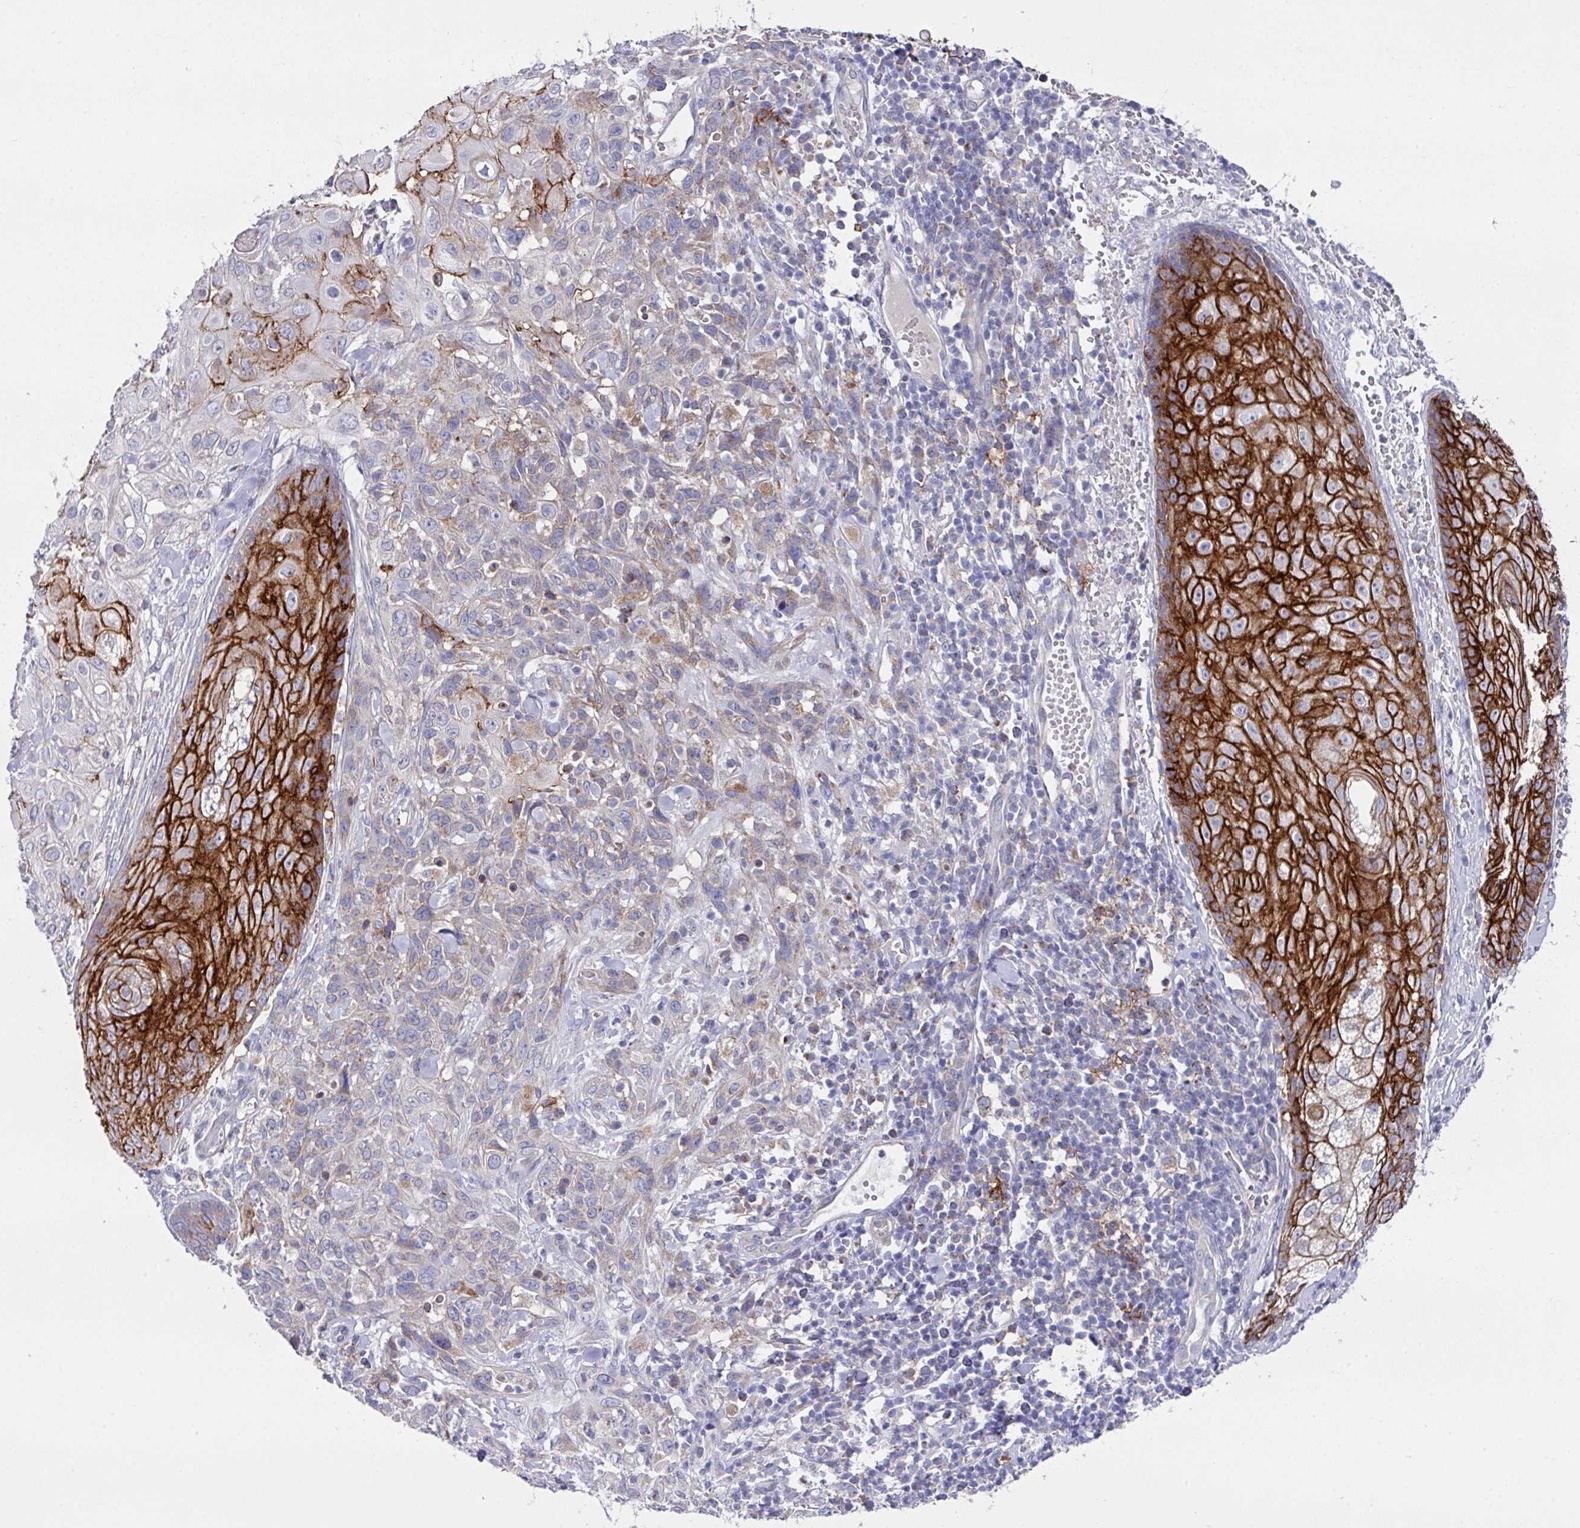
{"staining": {"intensity": "moderate", "quantity": "25%-75%", "location": "cytoplasmic/membranous"}, "tissue": "skin cancer", "cell_type": "Tumor cells", "image_type": "cancer", "snomed": [{"axis": "morphology", "description": "Normal tissue, NOS"}, {"axis": "morphology", "description": "Squamous cell carcinoma, NOS"}, {"axis": "topography", "description": "Skin"}, {"axis": "topography", "description": "Cartilage tissue"}], "caption": "Tumor cells exhibit moderate cytoplasmic/membranous staining in about 25%-75% of cells in skin cancer (squamous cell carcinoma).", "gene": "CLDN1", "patient": {"sex": "female", "age": 79}}